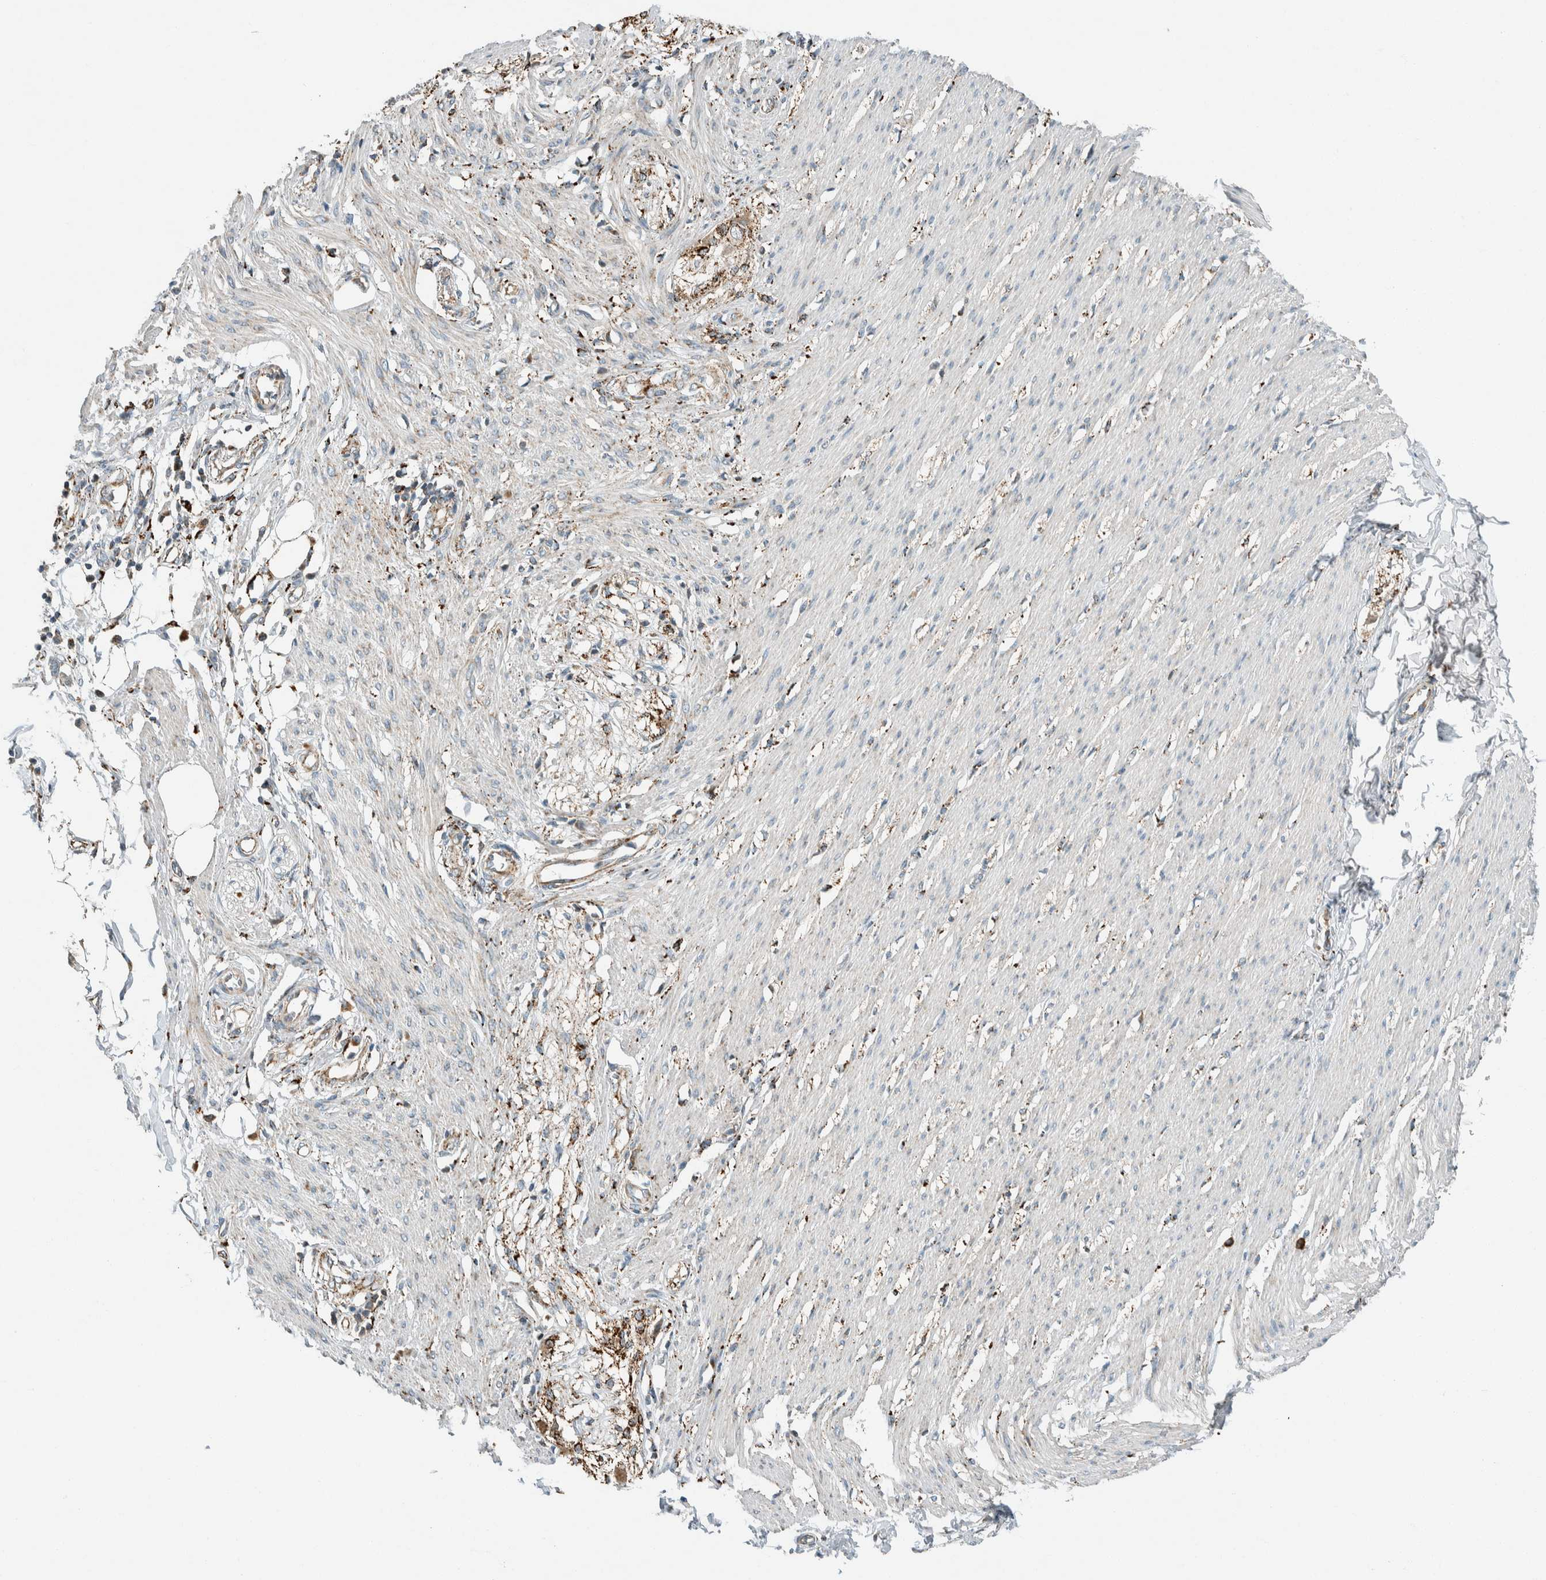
{"staining": {"intensity": "weak", "quantity": "<25%", "location": "cytoplasmic/membranous"}, "tissue": "smooth muscle", "cell_type": "Smooth muscle cells", "image_type": "normal", "snomed": [{"axis": "morphology", "description": "Normal tissue, NOS"}, {"axis": "morphology", "description": "Adenocarcinoma, NOS"}, {"axis": "topography", "description": "Smooth muscle"}, {"axis": "topography", "description": "Colon"}], "caption": "Immunohistochemistry of normal smooth muscle reveals no staining in smooth muscle cells. (DAB immunohistochemistry (IHC) with hematoxylin counter stain).", "gene": "SPAG5", "patient": {"sex": "male", "age": 14}}